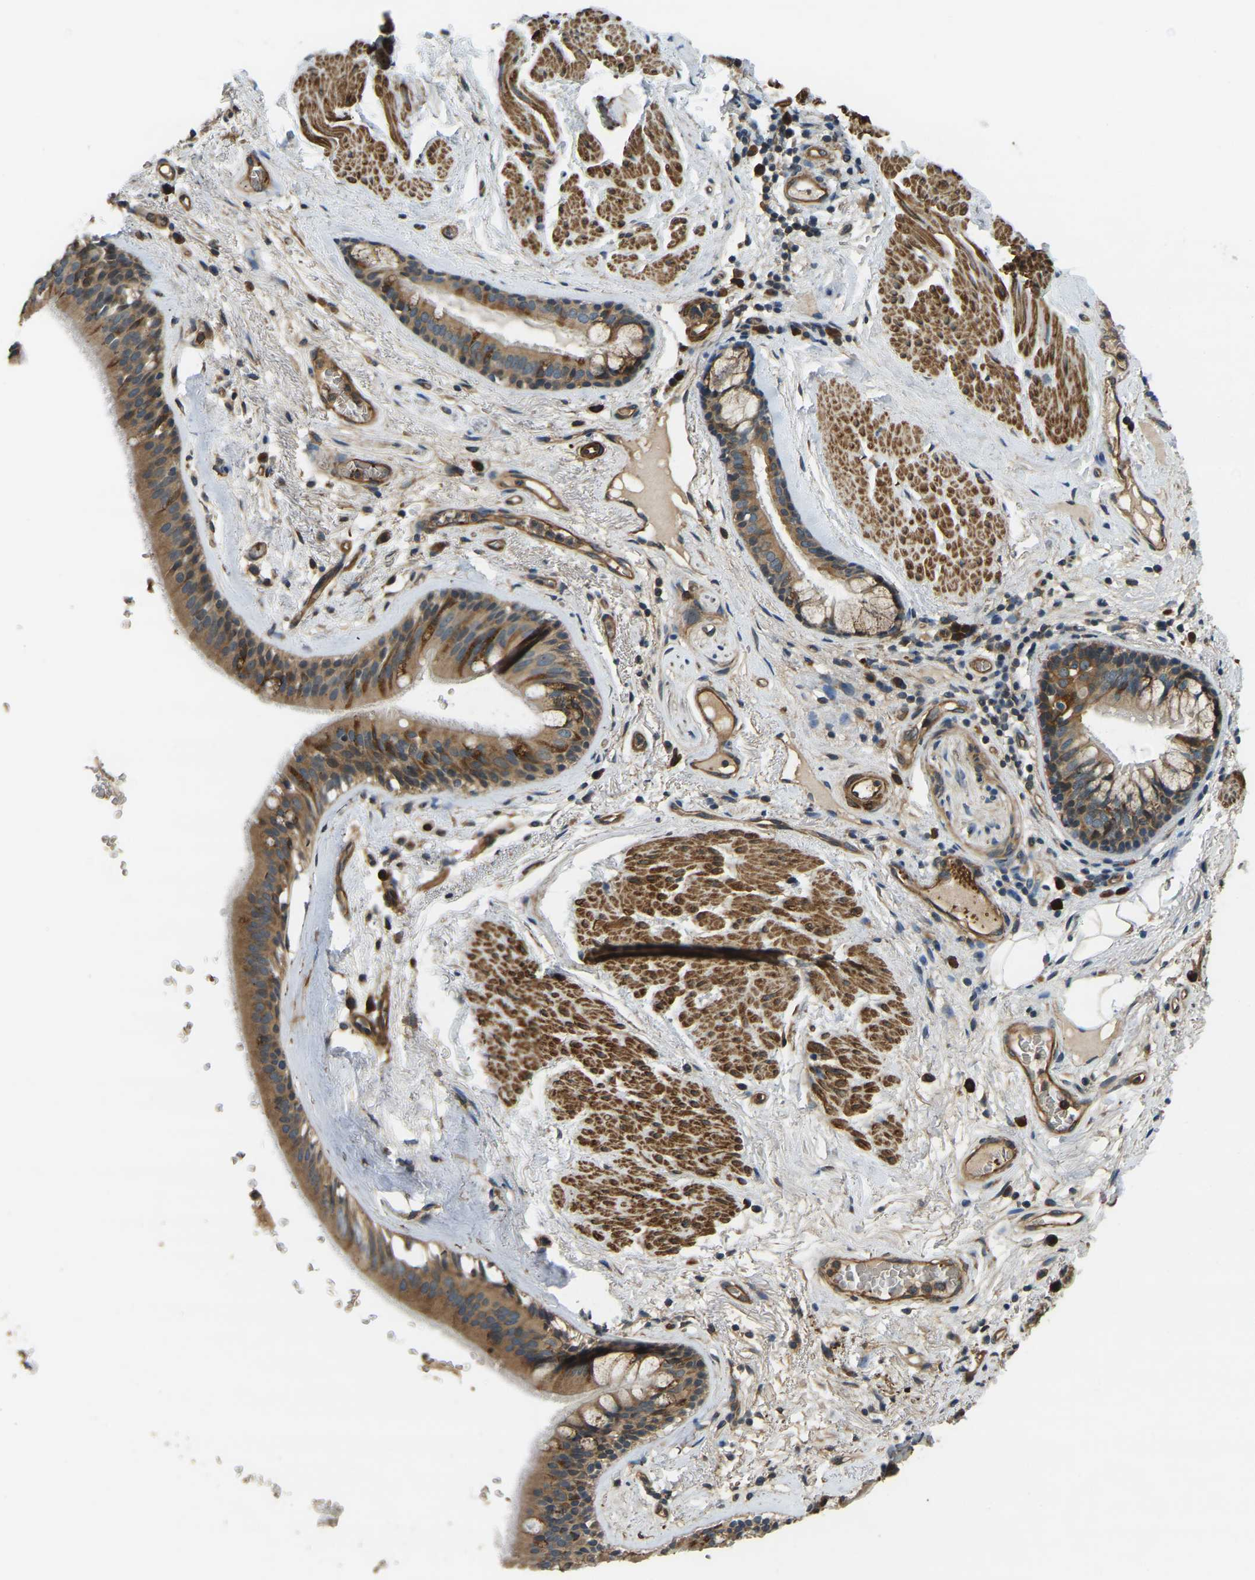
{"staining": {"intensity": "moderate", "quantity": ">75%", "location": "cytoplasmic/membranous"}, "tissue": "bronchus", "cell_type": "Respiratory epithelial cells", "image_type": "normal", "snomed": [{"axis": "morphology", "description": "Normal tissue, NOS"}, {"axis": "topography", "description": "Cartilage tissue"}], "caption": "Immunohistochemistry (IHC) image of benign bronchus stained for a protein (brown), which reveals medium levels of moderate cytoplasmic/membranous expression in approximately >75% of respiratory epithelial cells.", "gene": "ERGIC1", "patient": {"sex": "female", "age": 63}}